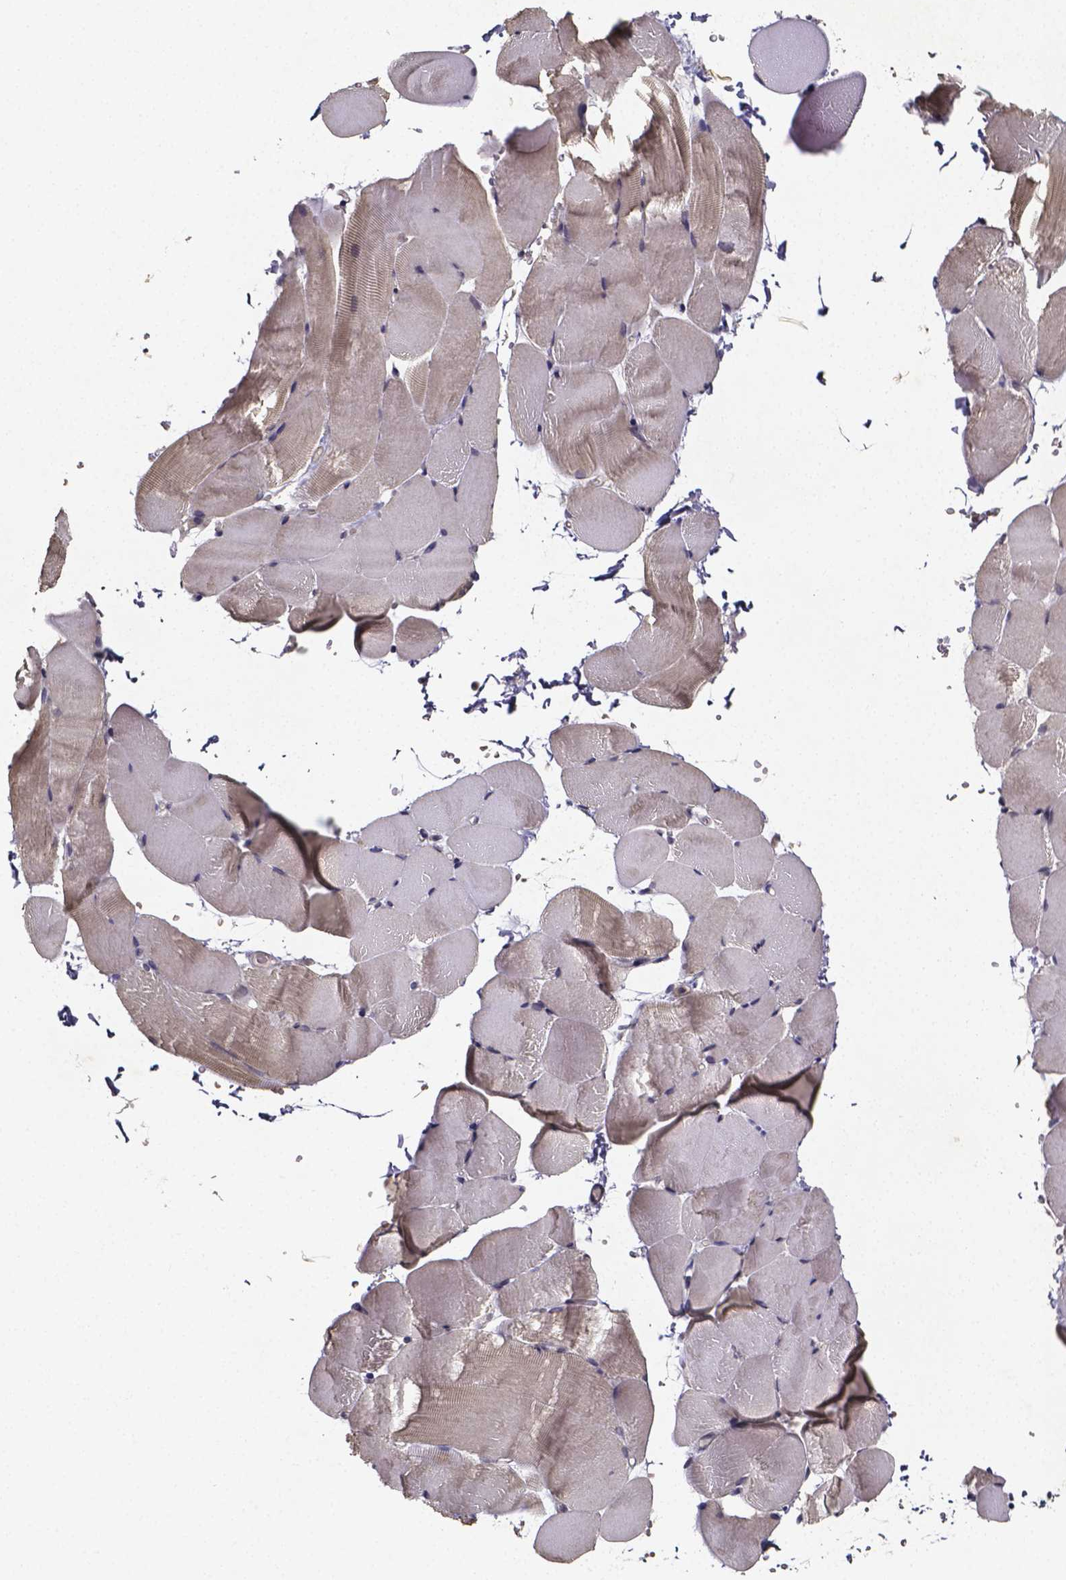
{"staining": {"intensity": "weak", "quantity": "<25%", "location": "cytoplasmic/membranous"}, "tissue": "skeletal muscle", "cell_type": "Myocytes", "image_type": "normal", "snomed": [{"axis": "morphology", "description": "Normal tissue, NOS"}, {"axis": "topography", "description": "Skeletal muscle"}], "caption": "Immunohistochemical staining of normal skeletal muscle exhibits no significant staining in myocytes.", "gene": "TP73", "patient": {"sex": "female", "age": 37}}